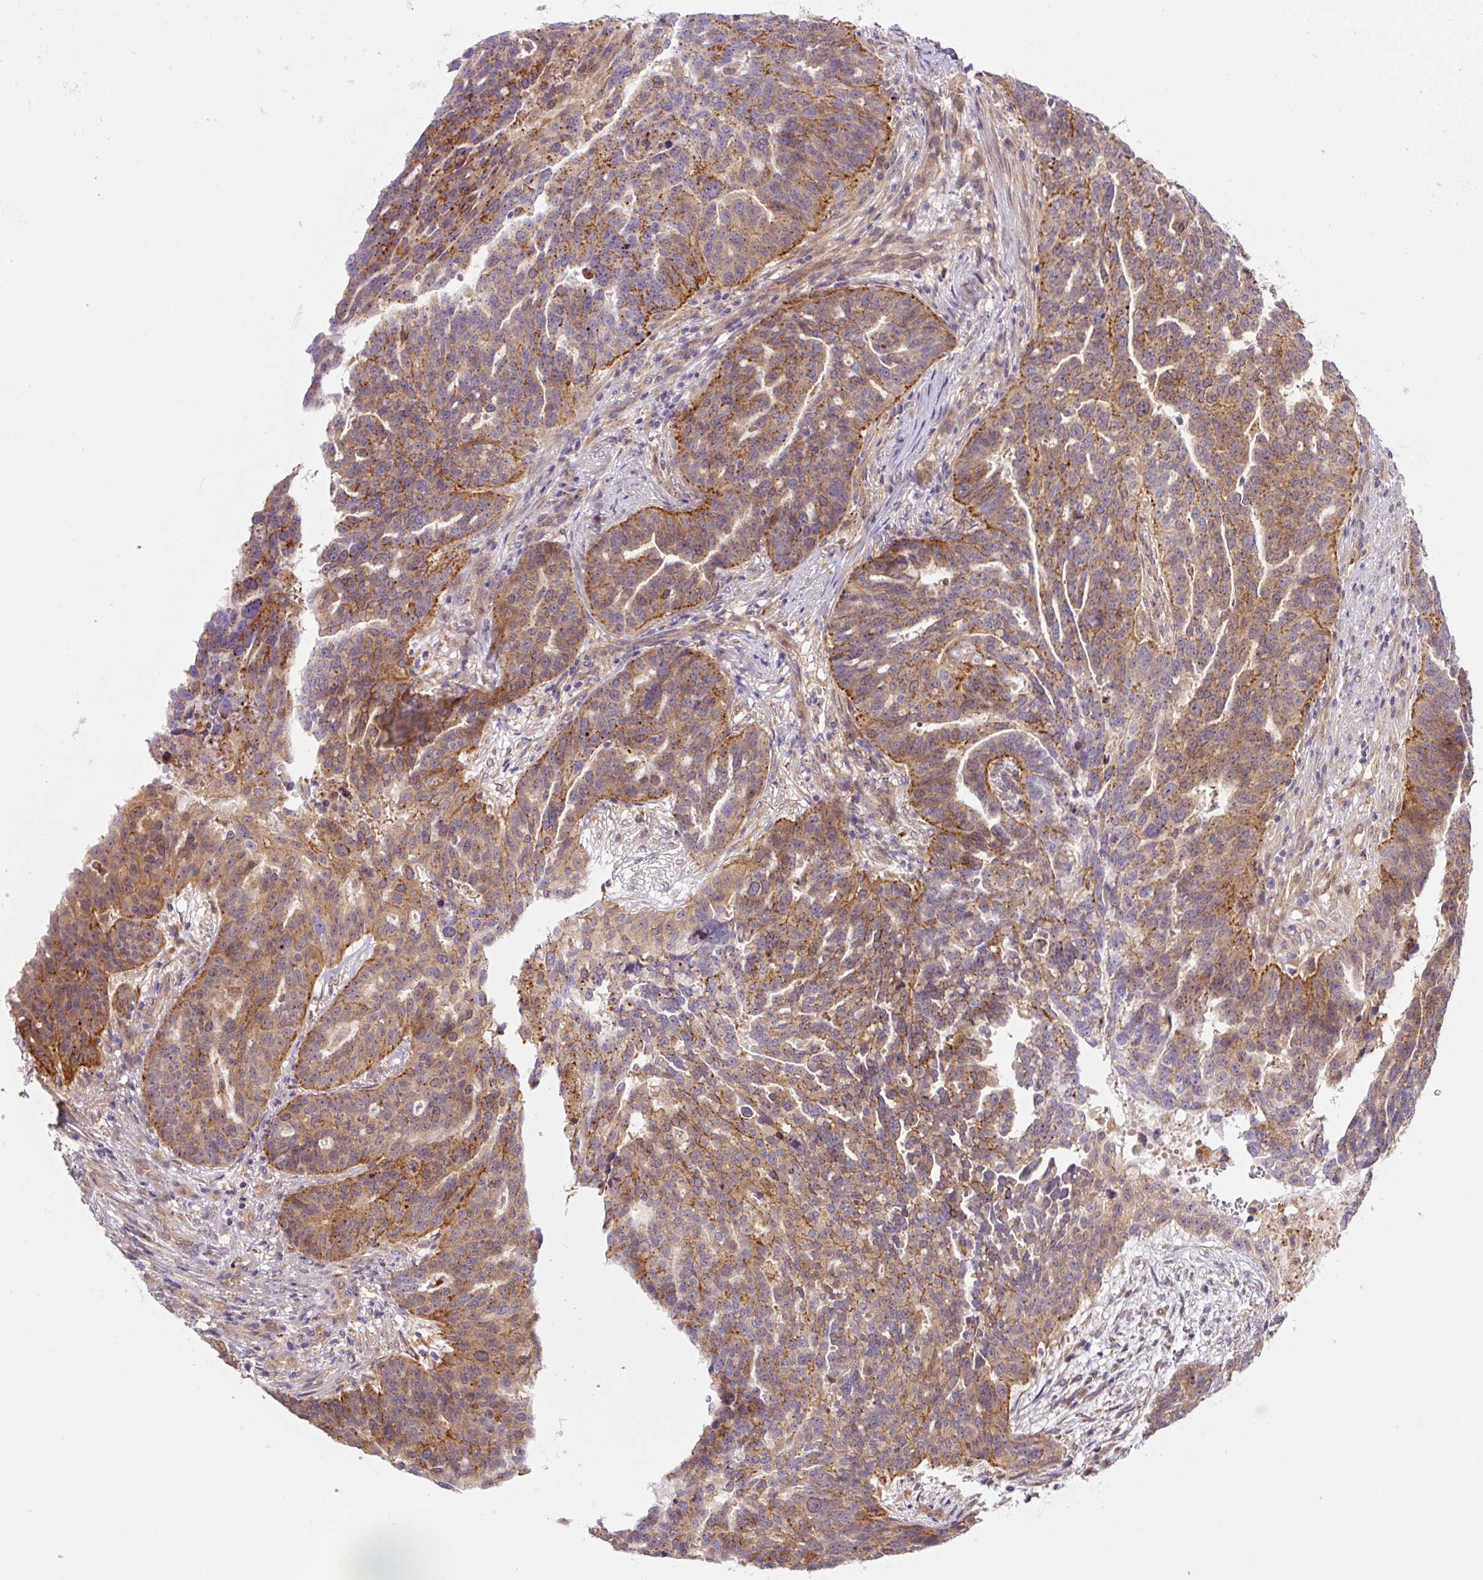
{"staining": {"intensity": "moderate", "quantity": "25%-75%", "location": "cytoplasmic/membranous"}, "tissue": "ovarian cancer", "cell_type": "Tumor cells", "image_type": "cancer", "snomed": [{"axis": "morphology", "description": "Cystadenocarcinoma, serous, NOS"}, {"axis": "topography", "description": "Ovary"}], "caption": "Approximately 25%-75% of tumor cells in serous cystadenocarcinoma (ovarian) display moderate cytoplasmic/membranous protein staining as visualized by brown immunohistochemical staining.", "gene": "ZSWIM7", "patient": {"sex": "female", "age": 59}}